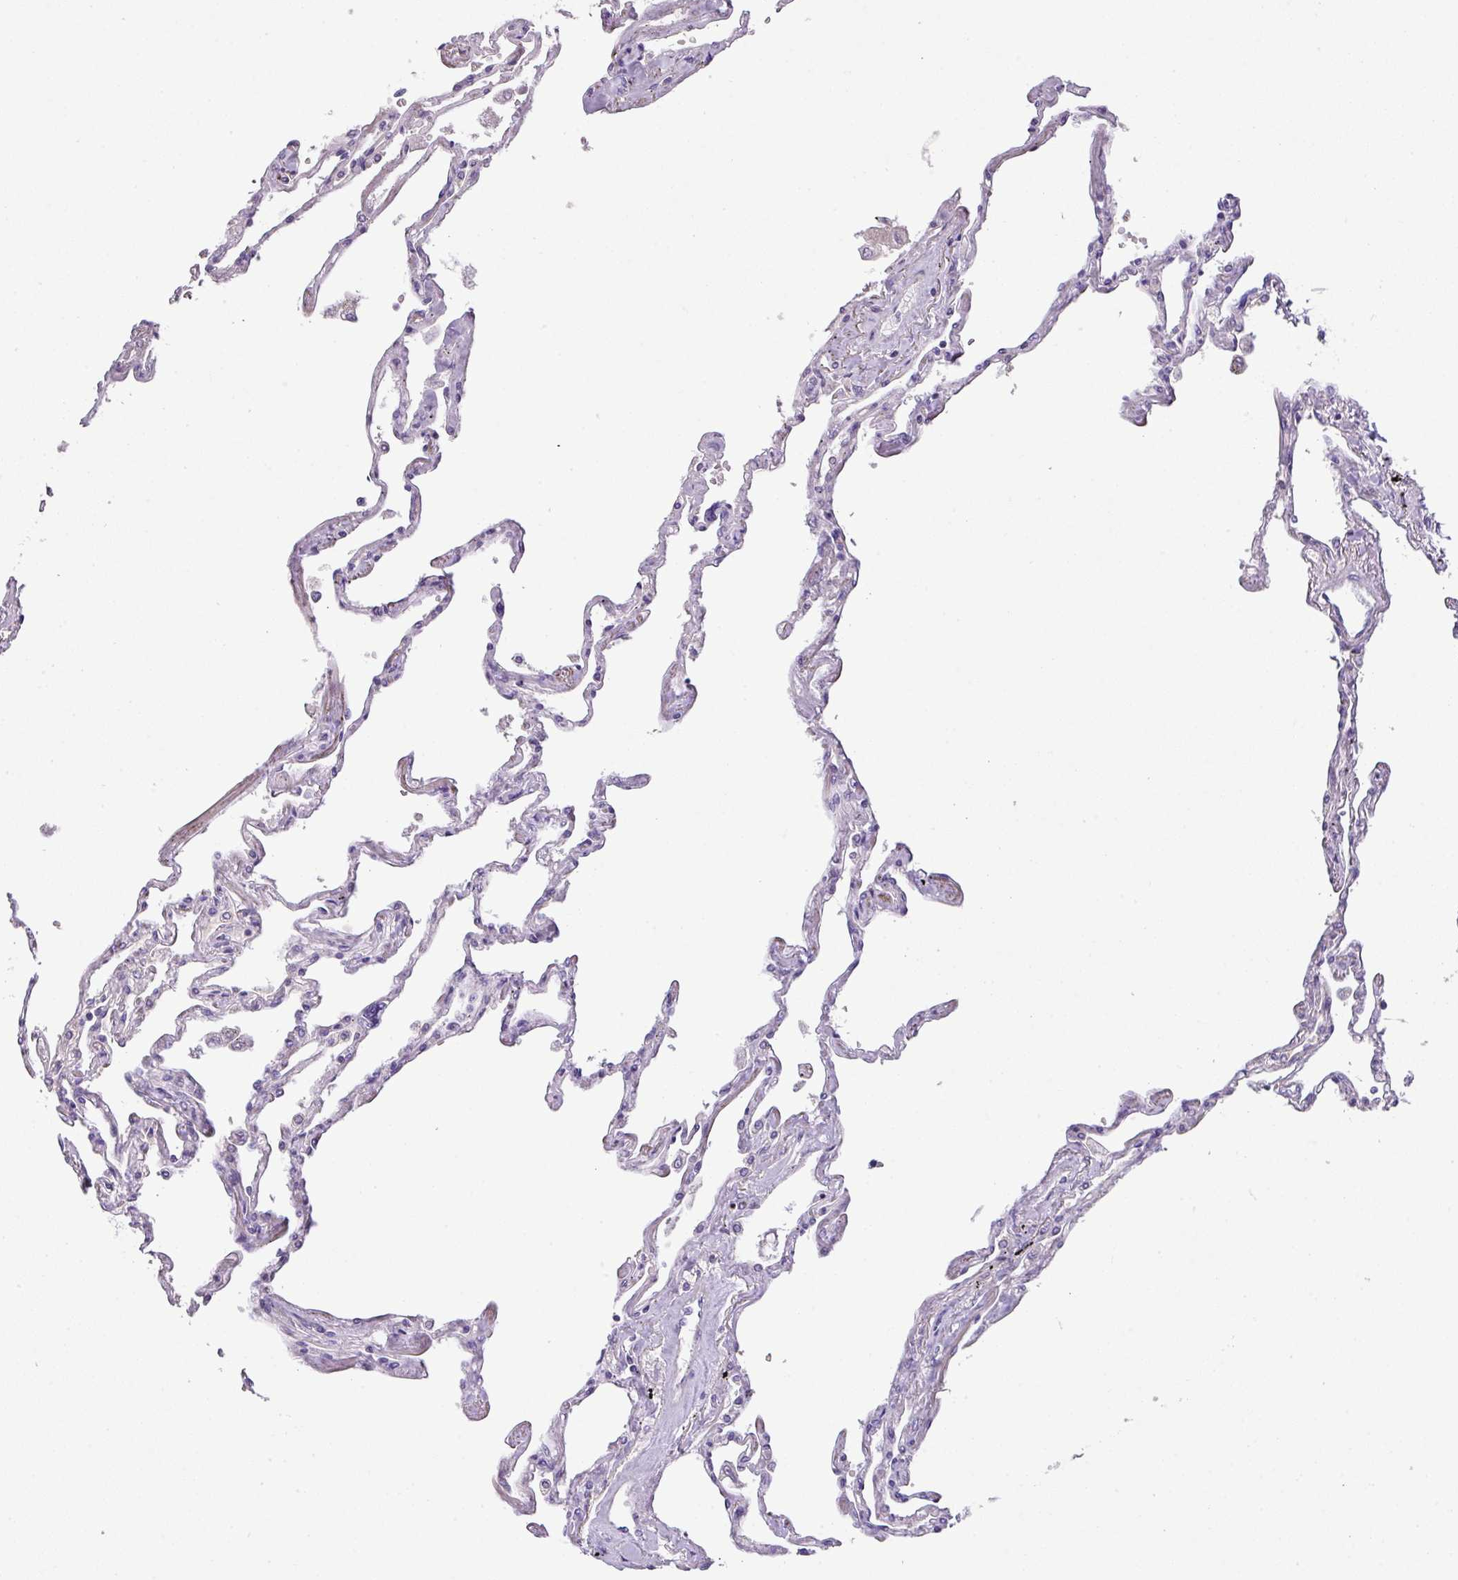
{"staining": {"intensity": "moderate", "quantity": "<25%", "location": "cytoplasmic/membranous"}, "tissue": "lung", "cell_type": "Alveolar cells", "image_type": "normal", "snomed": [{"axis": "morphology", "description": "Normal tissue, NOS"}, {"axis": "topography", "description": "Lung"}], "caption": "Benign lung was stained to show a protein in brown. There is low levels of moderate cytoplasmic/membranous expression in approximately <25% of alveolar cells. (brown staining indicates protein expression, while blue staining denotes nuclei).", "gene": "PIK3R5", "patient": {"sex": "female", "age": 67}}